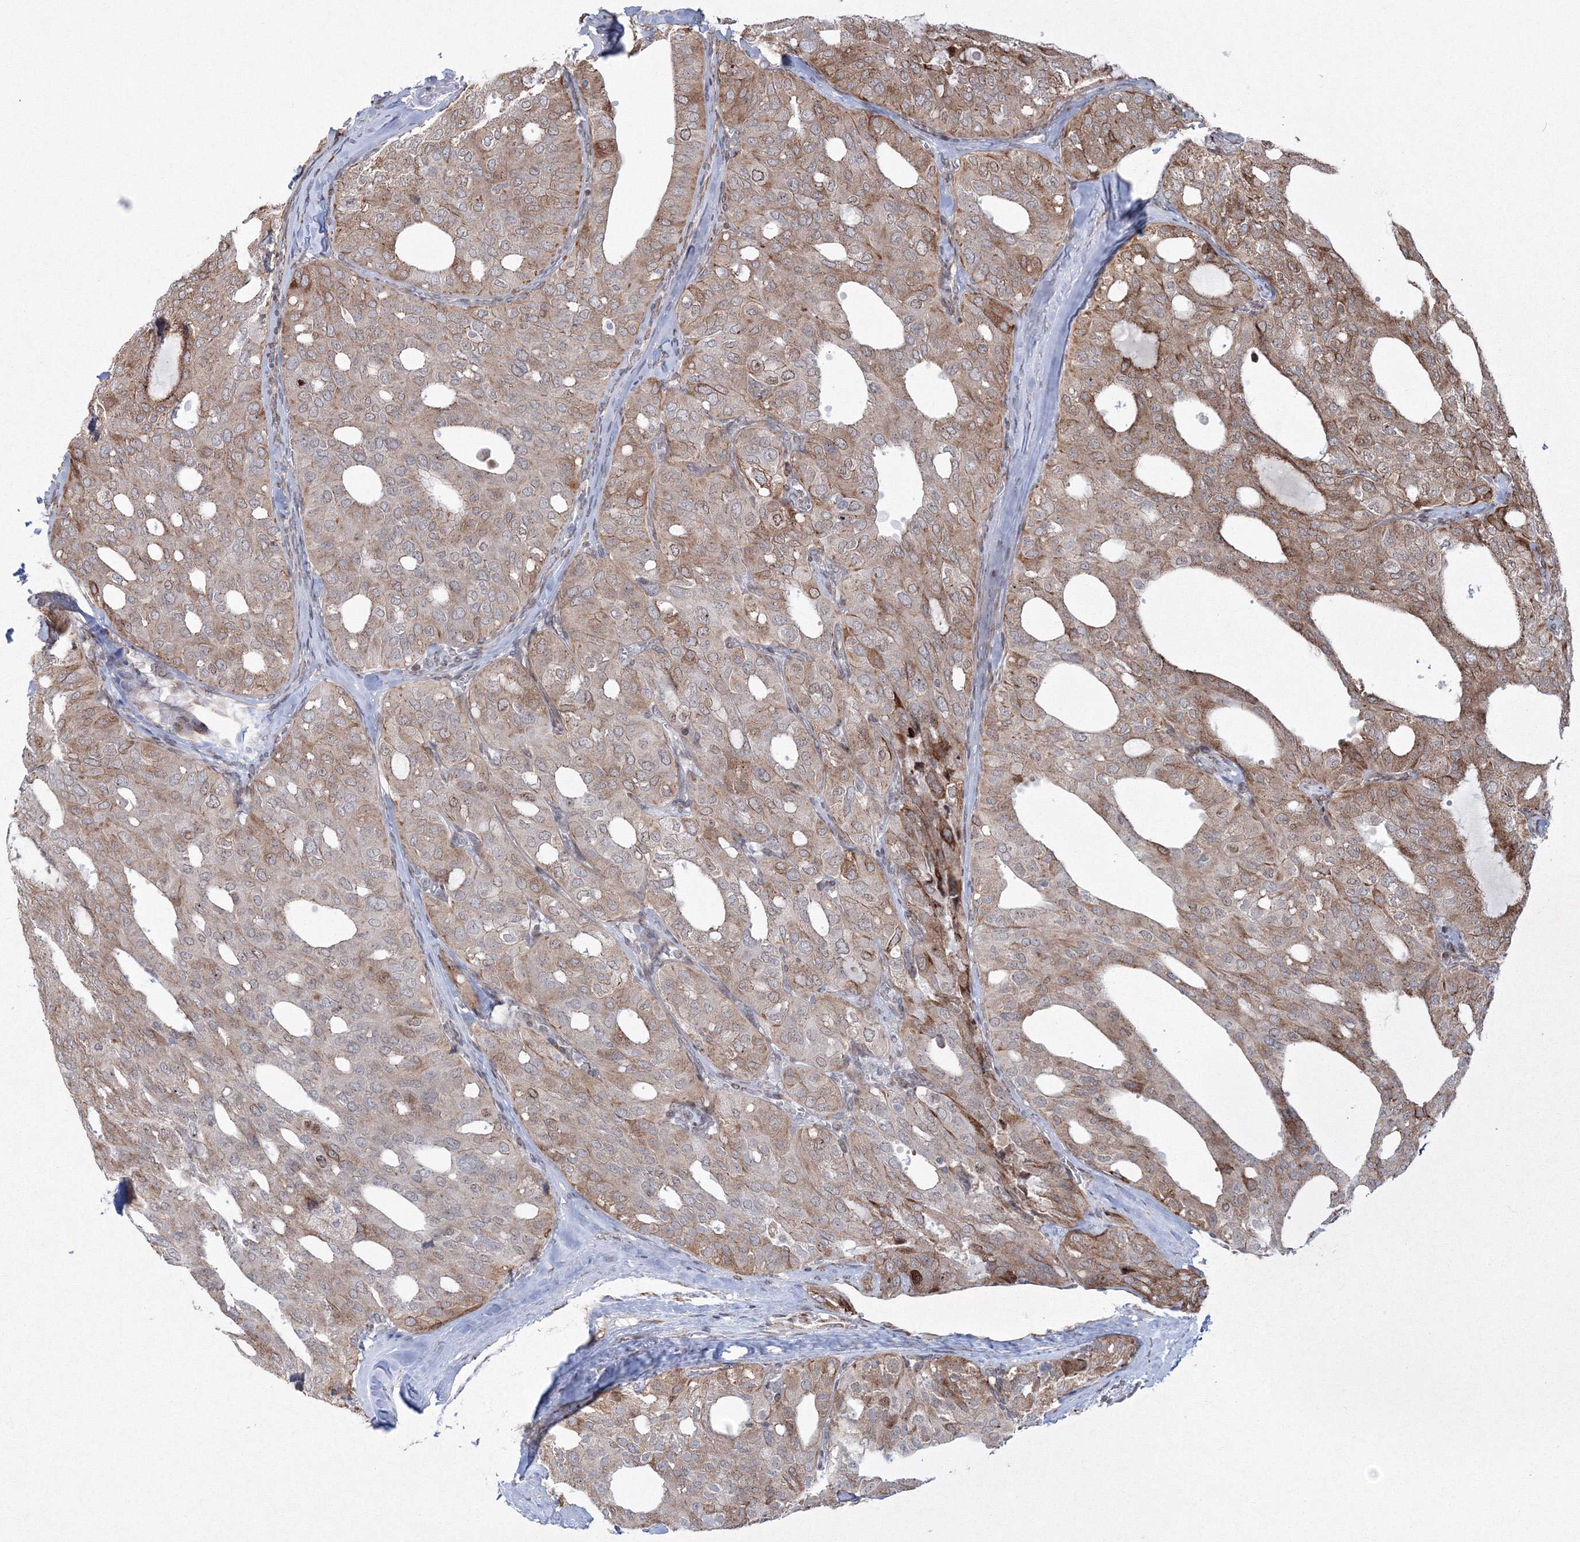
{"staining": {"intensity": "moderate", "quantity": "25%-75%", "location": "cytoplasmic/membranous"}, "tissue": "thyroid cancer", "cell_type": "Tumor cells", "image_type": "cancer", "snomed": [{"axis": "morphology", "description": "Follicular adenoma carcinoma, NOS"}, {"axis": "topography", "description": "Thyroid gland"}], "caption": "Protein expression by IHC displays moderate cytoplasmic/membranous staining in about 25%-75% of tumor cells in follicular adenoma carcinoma (thyroid).", "gene": "EFCAB12", "patient": {"sex": "male", "age": 75}}